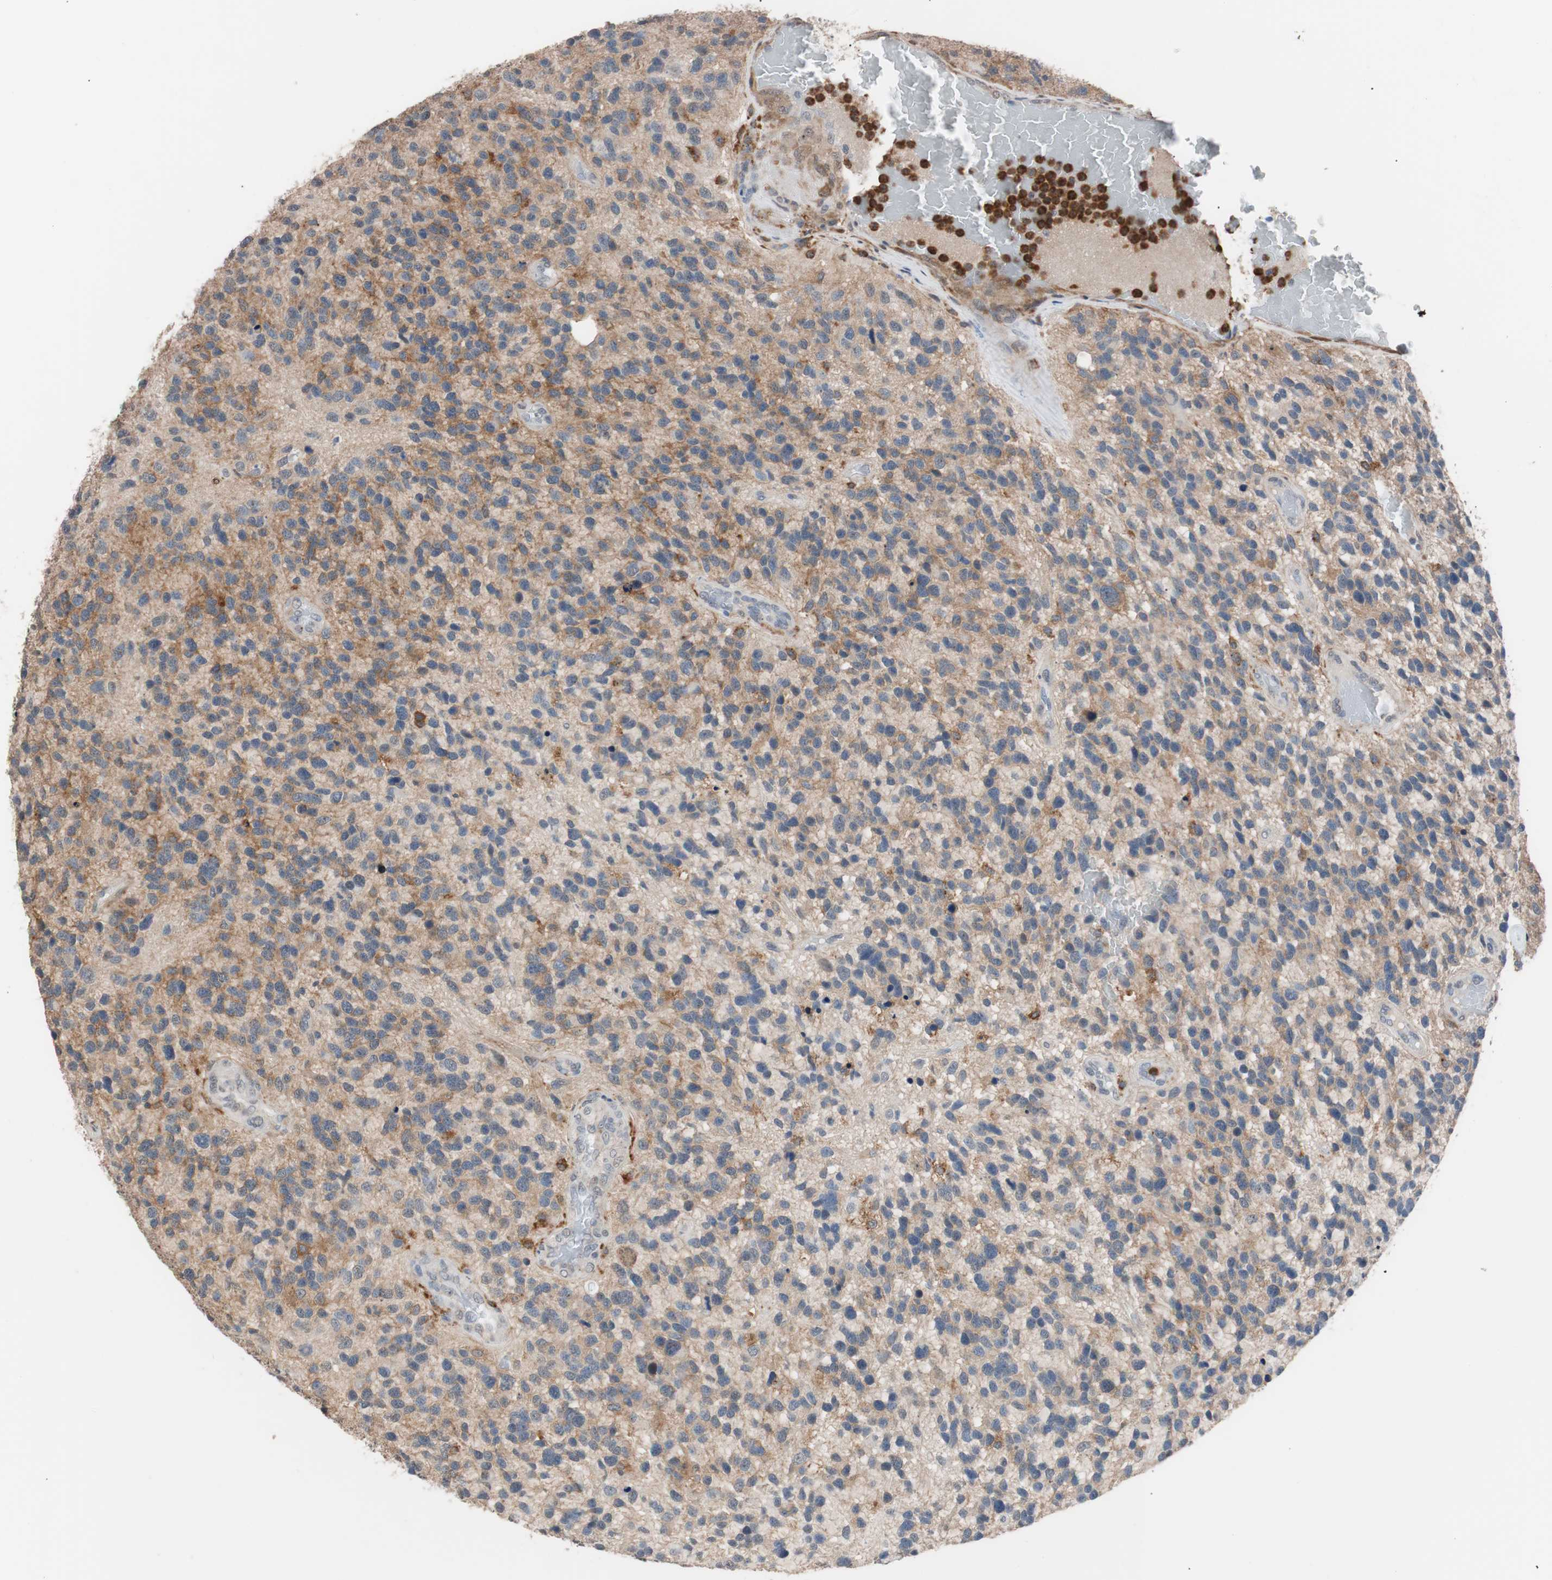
{"staining": {"intensity": "moderate", "quantity": "25%-75%", "location": "cytoplasmic/membranous"}, "tissue": "glioma", "cell_type": "Tumor cells", "image_type": "cancer", "snomed": [{"axis": "morphology", "description": "Glioma, malignant, High grade"}, {"axis": "topography", "description": "Brain"}], "caption": "This histopathology image reveals immunohistochemistry (IHC) staining of human high-grade glioma (malignant), with medium moderate cytoplasmic/membranous expression in approximately 25%-75% of tumor cells.", "gene": "LITAF", "patient": {"sex": "female", "age": 58}}